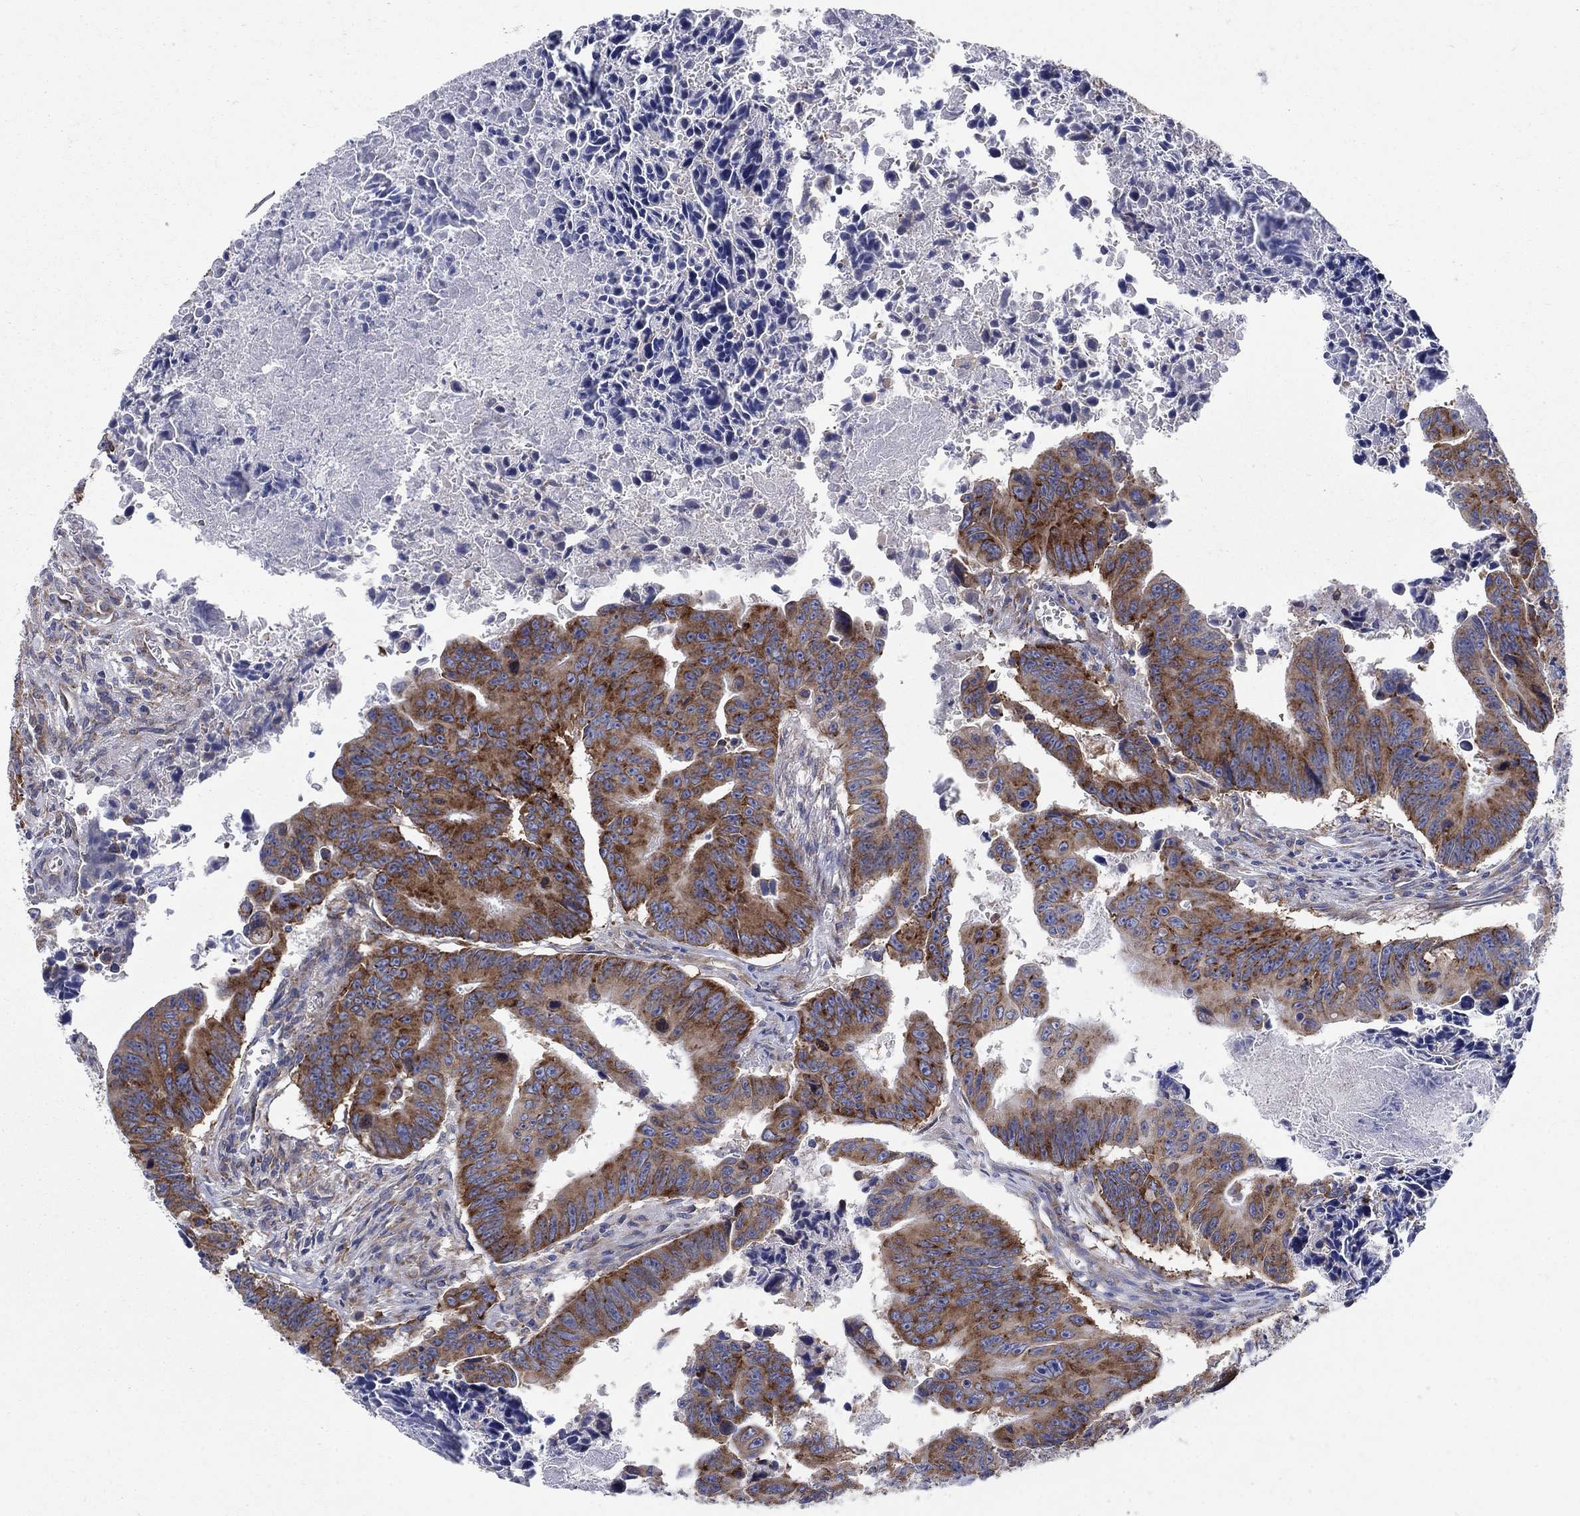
{"staining": {"intensity": "strong", "quantity": "25%-75%", "location": "cytoplasmic/membranous"}, "tissue": "colorectal cancer", "cell_type": "Tumor cells", "image_type": "cancer", "snomed": [{"axis": "morphology", "description": "Adenocarcinoma, NOS"}, {"axis": "topography", "description": "Colon"}], "caption": "Immunohistochemical staining of adenocarcinoma (colorectal) demonstrates high levels of strong cytoplasmic/membranous staining in about 25%-75% of tumor cells. Immunohistochemistry stains the protein in brown and the nuclei are stained blue.", "gene": "TMEM59", "patient": {"sex": "female", "age": 87}}